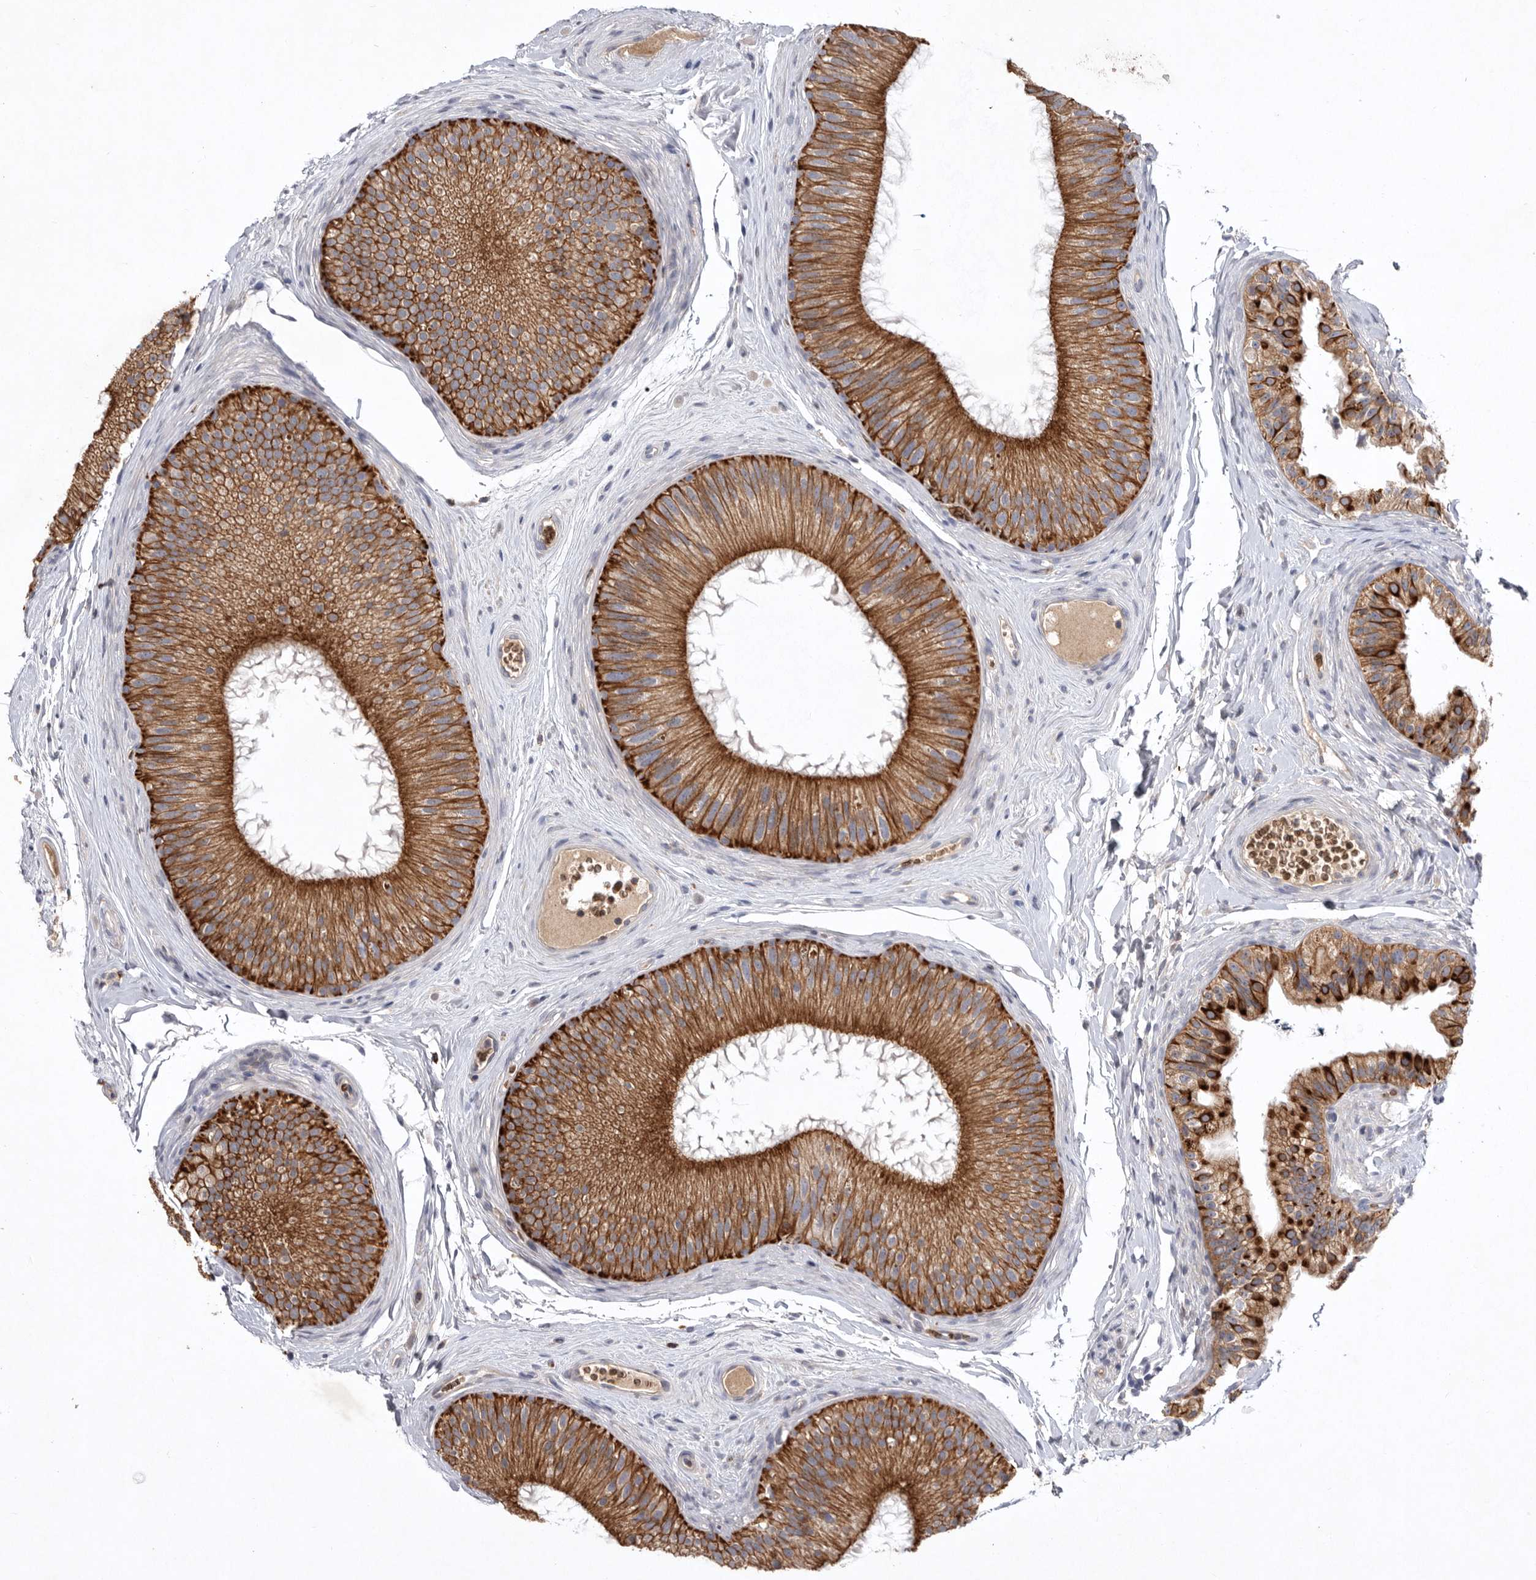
{"staining": {"intensity": "strong", "quantity": ">75%", "location": "cytoplasmic/membranous"}, "tissue": "epididymis", "cell_type": "Glandular cells", "image_type": "normal", "snomed": [{"axis": "morphology", "description": "Normal tissue, NOS"}, {"axis": "topography", "description": "Epididymis"}], "caption": "Protein expression analysis of normal epididymis shows strong cytoplasmic/membranous expression in about >75% of glandular cells.", "gene": "TNFSF14", "patient": {"sex": "male", "age": 45}}